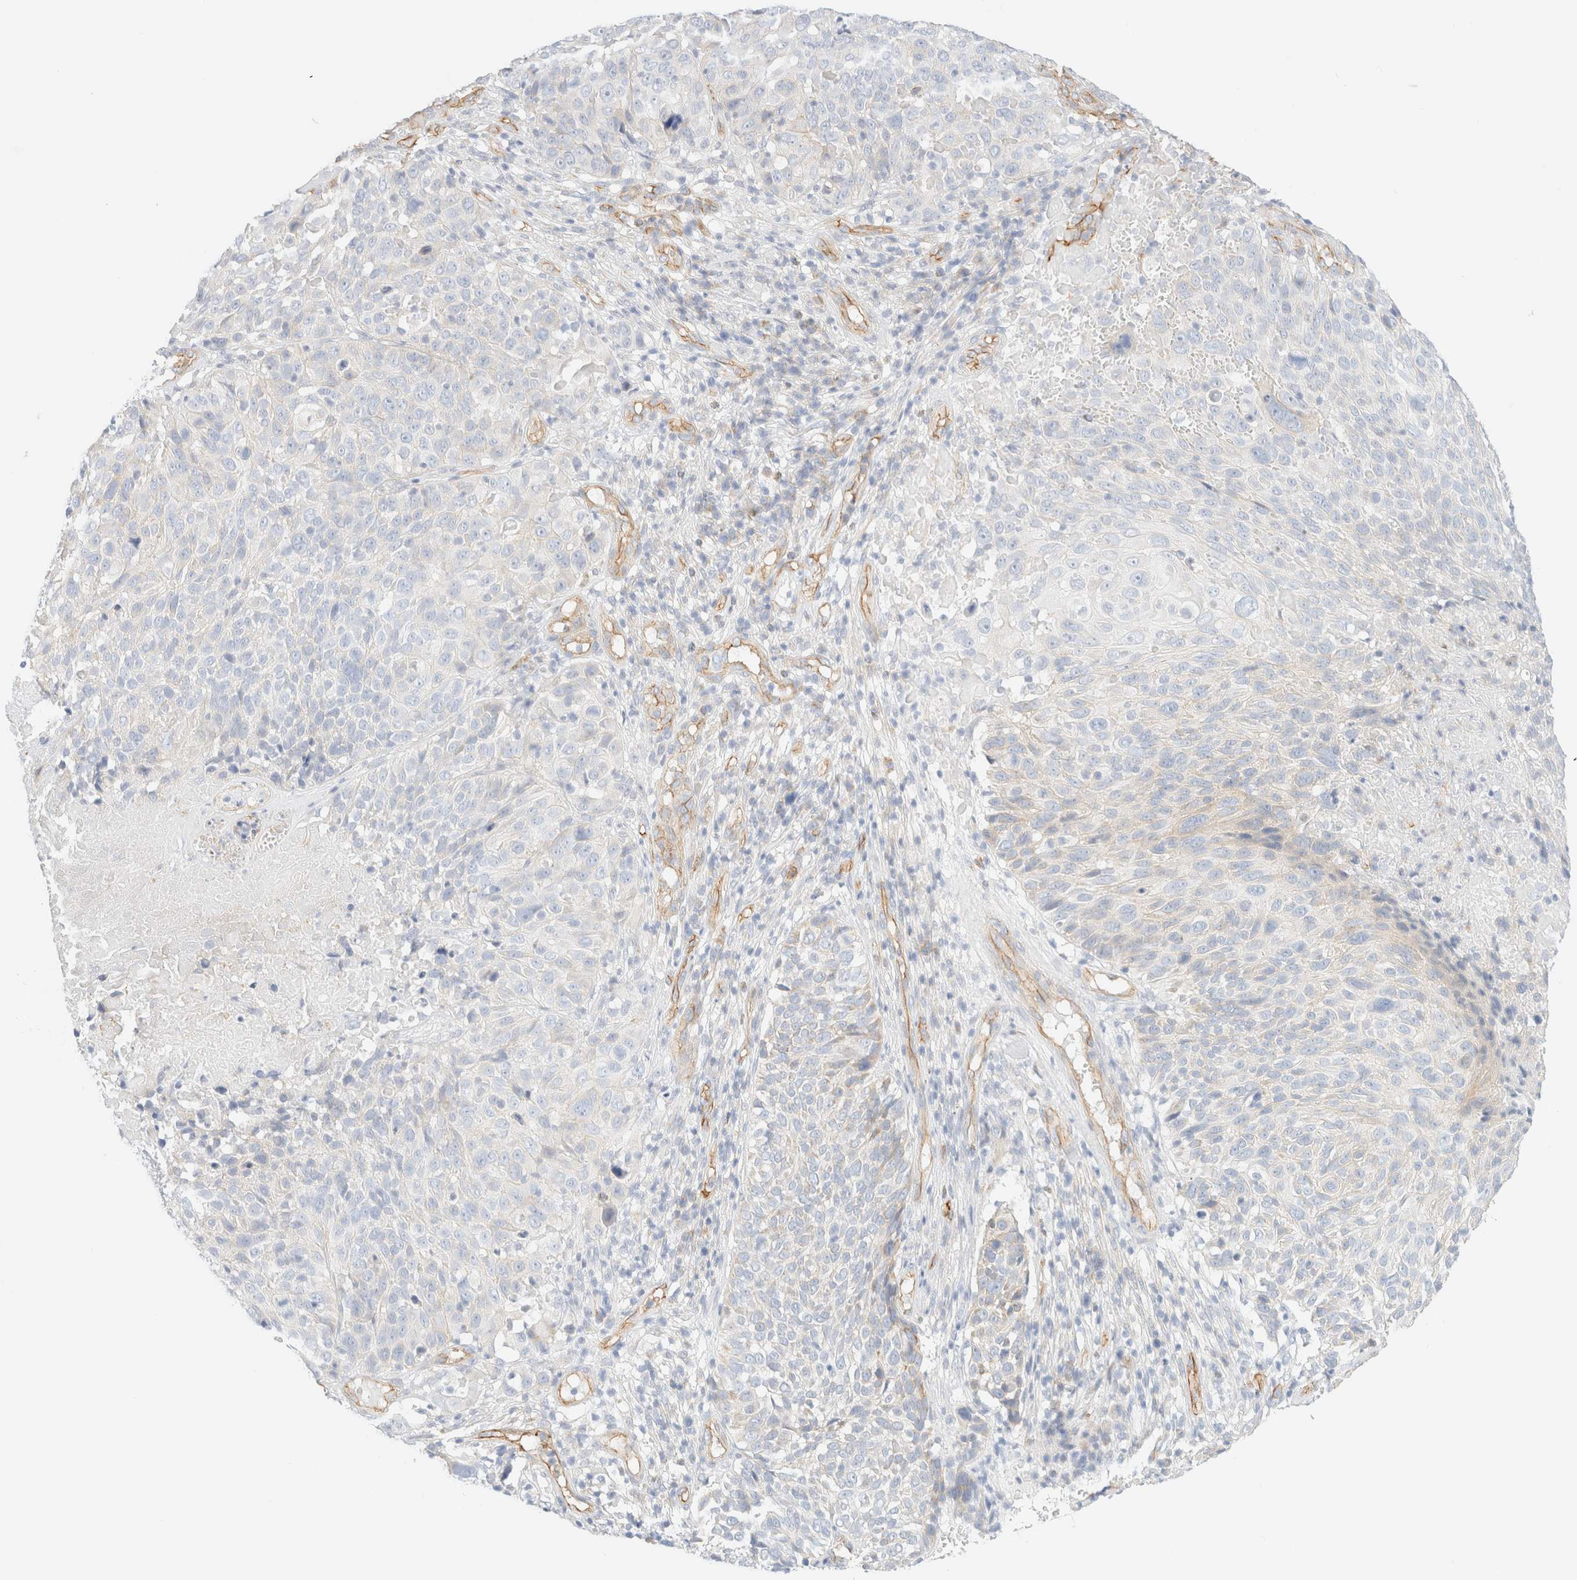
{"staining": {"intensity": "negative", "quantity": "none", "location": "none"}, "tissue": "cervical cancer", "cell_type": "Tumor cells", "image_type": "cancer", "snomed": [{"axis": "morphology", "description": "Squamous cell carcinoma, NOS"}, {"axis": "topography", "description": "Cervix"}], "caption": "Histopathology image shows no protein staining in tumor cells of cervical cancer tissue.", "gene": "CYB5R4", "patient": {"sex": "female", "age": 74}}